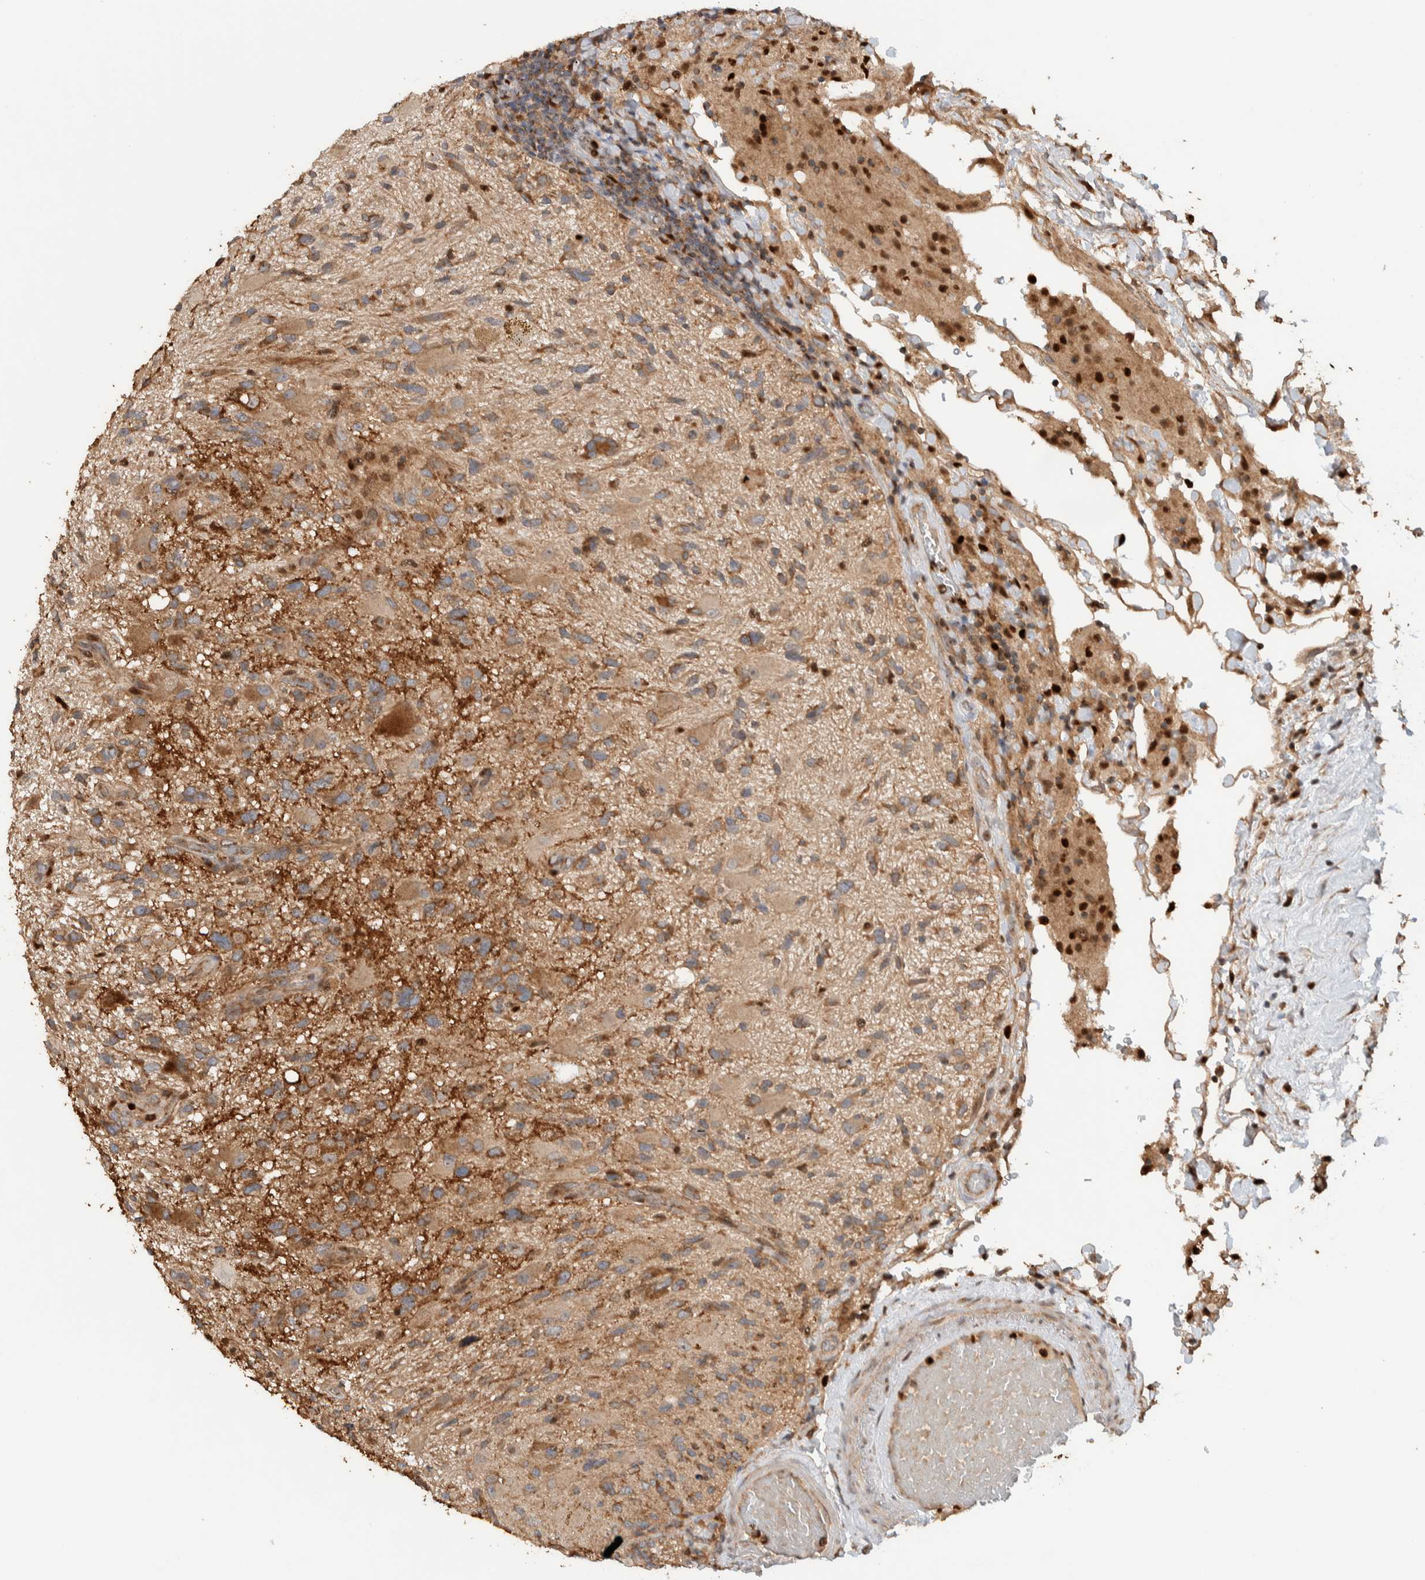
{"staining": {"intensity": "moderate", "quantity": ">75%", "location": "cytoplasmic/membranous"}, "tissue": "glioma", "cell_type": "Tumor cells", "image_type": "cancer", "snomed": [{"axis": "morphology", "description": "Glioma, malignant, High grade"}, {"axis": "topography", "description": "Brain"}], "caption": "Human malignant high-grade glioma stained for a protein (brown) exhibits moderate cytoplasmic/membranous positive expression in approximately >75% of tumor cells.", "gene": "VPS53", "patient": {"sex": "male", "age": 33}}